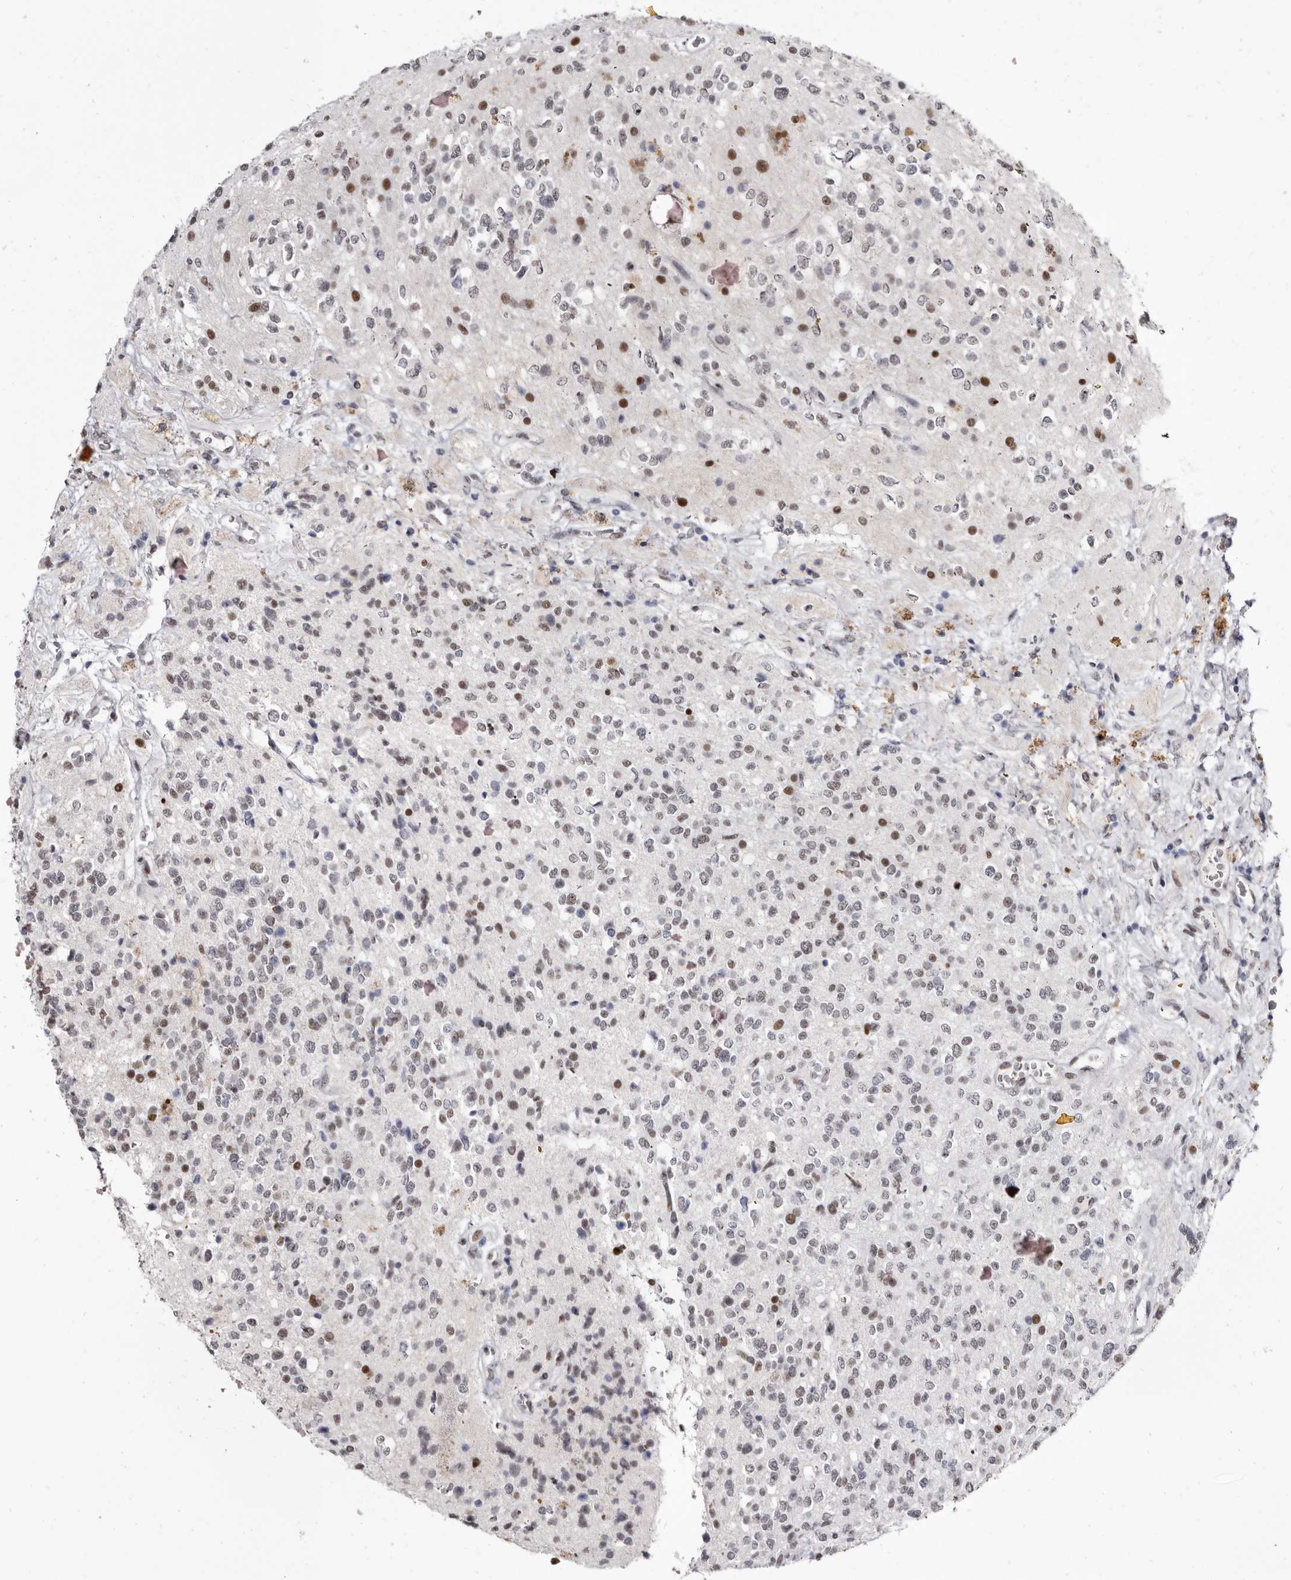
{"staining": {"intensity": "moderate", "quantity": "<25%", "location": "nuclear"}, "tissue": "glioma", "cell_type": "Tumor cells", "image_type": "cancer", "snomed": [{"axis": "morphology", "description": "Glioma, malignant, High grade"}, {"axis": "topography", "description": "Brain"}], "caption": "Approximately <25% of tumor cells in glioma demonstrate moderate nuclear protein expression as visualized by brown immunohistochemical staining.", "gene": "ZNF326", "patient": {"sex": "male", "age": 34}}